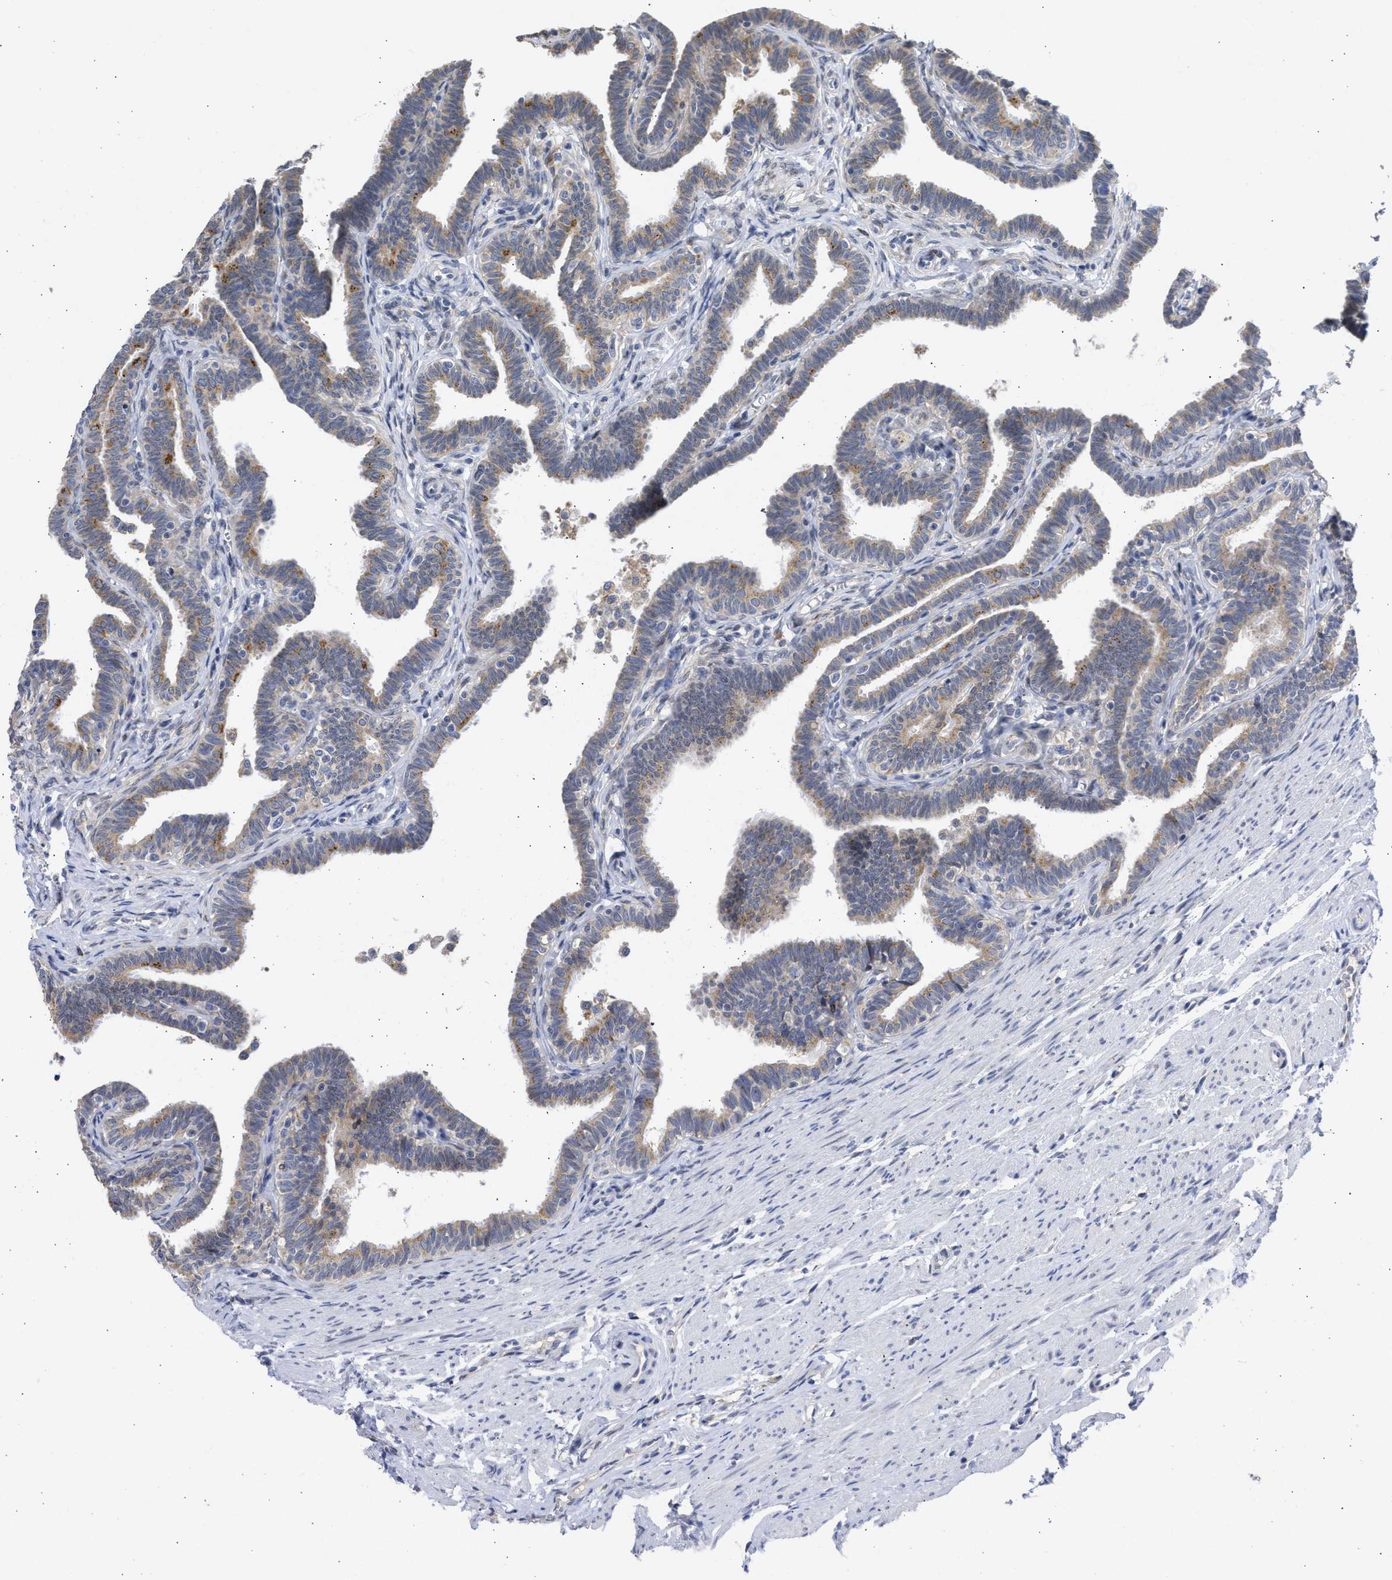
{"staining": {"intensity": "weak", "quantity": ">75%", "location": "cytoplasmic/membranous"}, "tissue": "fallopian tube", "cell_type": "Glandular cells", "image_type": "normal", "snomed": [{"axis": "morphology", "description": "Normal tissue, NOS"}, {"axis": "topography", "description": "Fallopian tube"}, {"axis": "topography", "description": "Ovary"}], "caption": "The immunohistochemical stain highlights weak cytoplasmic/membranous expression in glandular cells of normal fallopian tube. (brown staining indicates protein expression, while blue staining denotes nuclei).", "gene": "TMED1", "patient": {"sex": "female", "age": 23}}